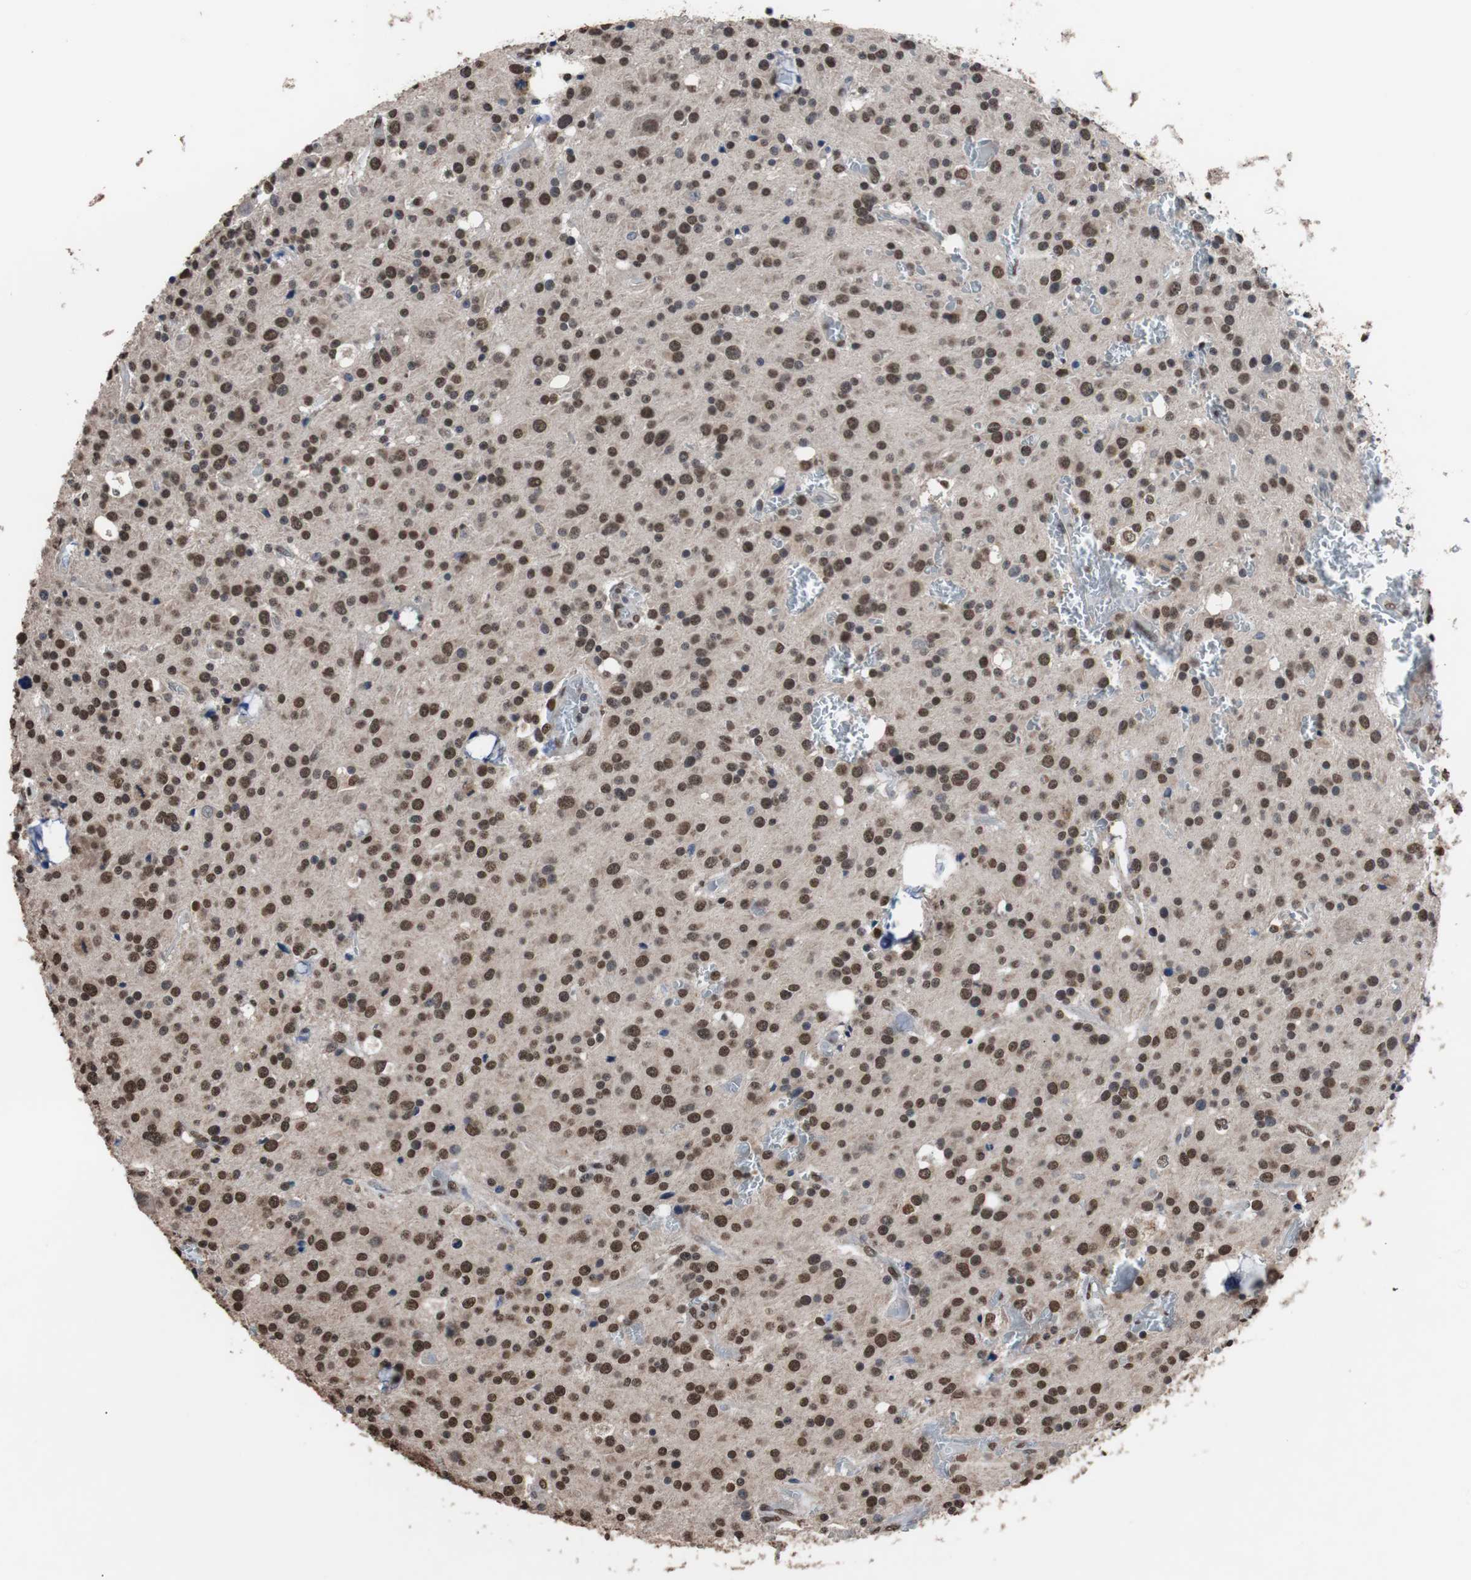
{"staining": {"intensity": "strong", "quantity": ">75%", "location": "nuclear"}, "tissue": "glioma", "cell_type": "Tumor cells", "image_type": "cancer", "snomed": [{"axis": "morphology", "description": "Glioma, malignant, Low grade"}, {"axis": "topography", "description": "Brain"}], "caption": "Human malignant glioma (low-grade) stained with a brown dye shows strong nuclear positive staining in approximately >75% of tumor cells.", "gene": "MED27", "patient": {"sex": "male", "age": 58}}